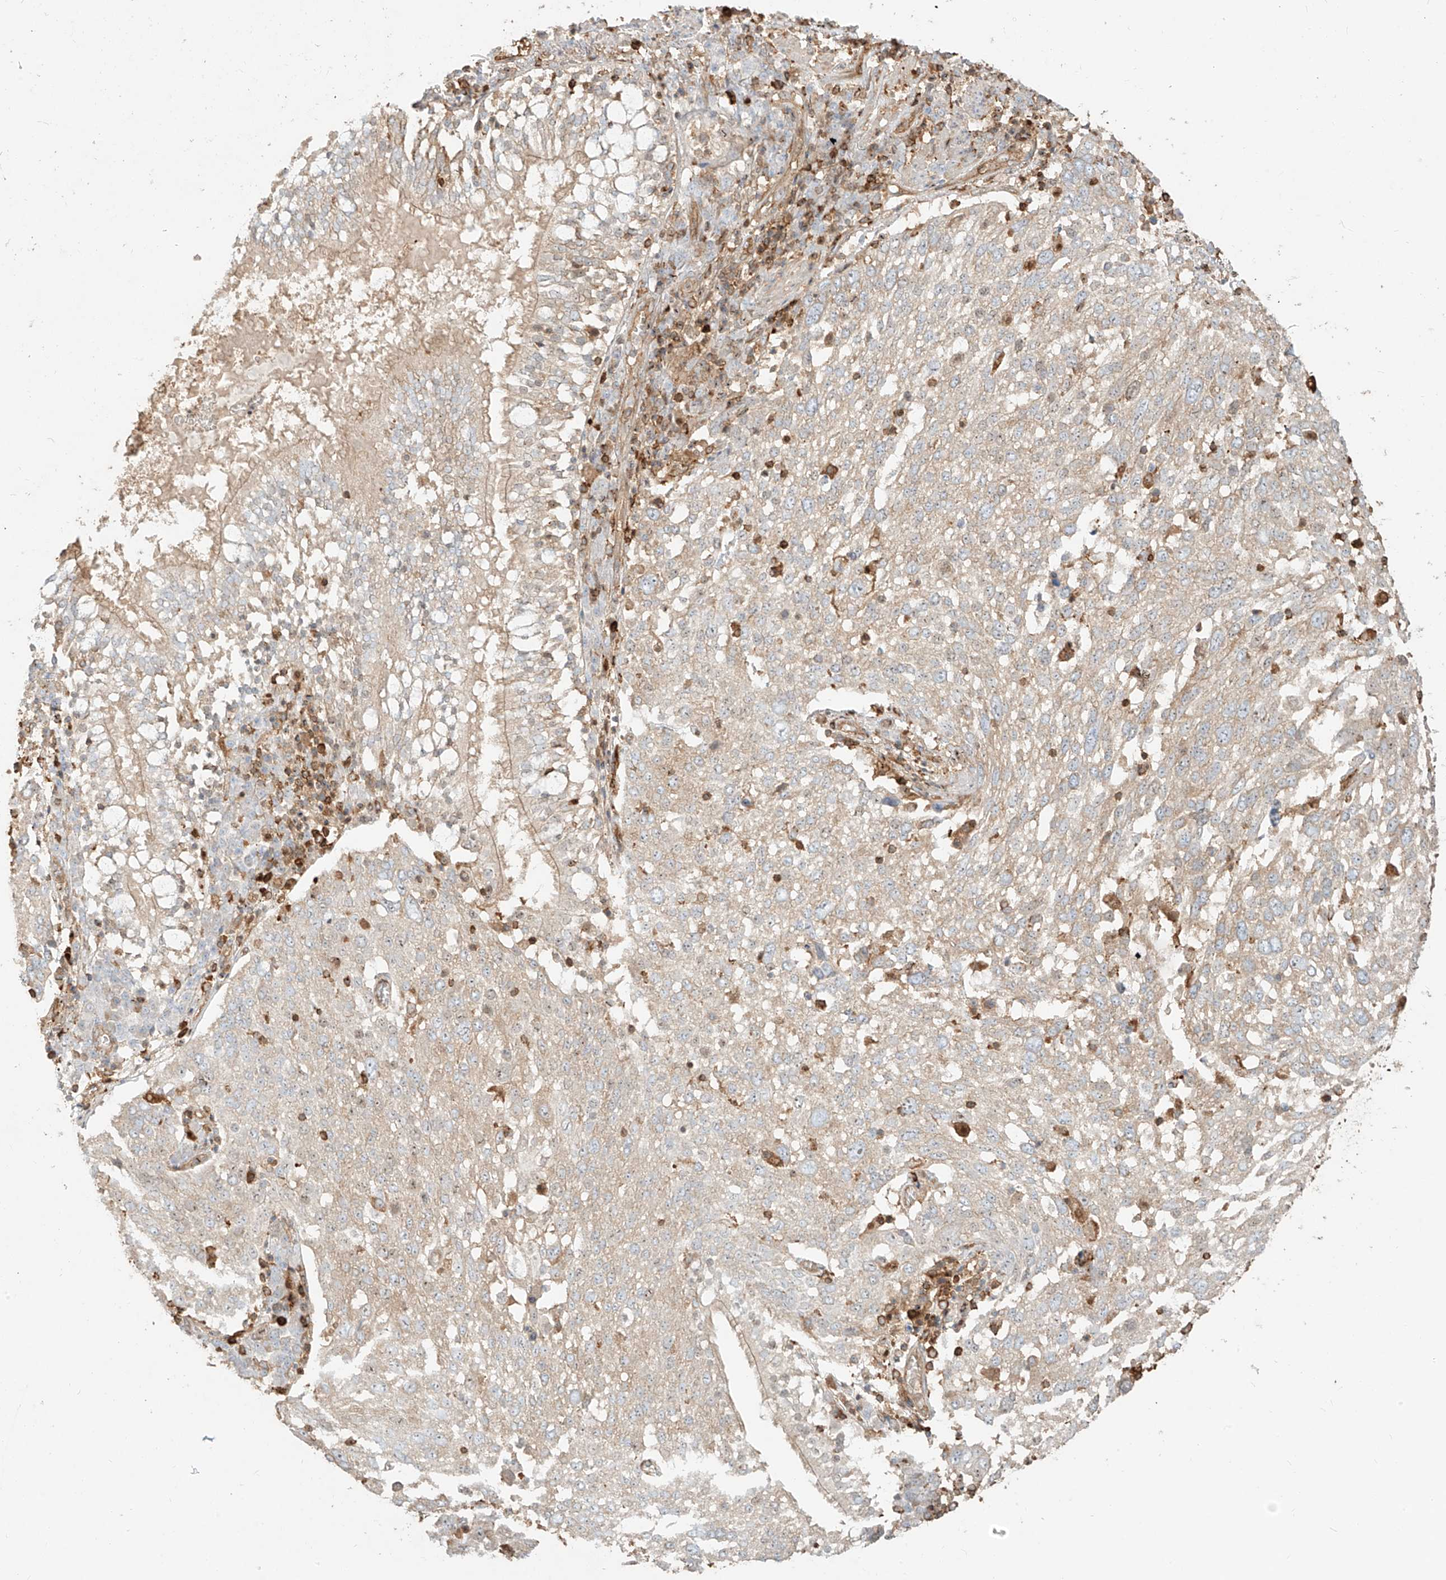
{"staining": {"intensity": "negative", "quantity": "none", "location": "none"}, "tissue": "lung cancer", "cell_type": "Tumor cells", "image_type": "cancer", "snomed": [{"axis": "morphology", "description": "Squamous cell carcinoma, NOS"}, {"axis": "topography", "description": "Lung"}], "caption": "This is a histopathology image of IHC staining of lung squamous cell carcinoma, which shows no expression in tumor cells.", "gene": "SNX9", "patient": {"sex": "male", "age": 65}}